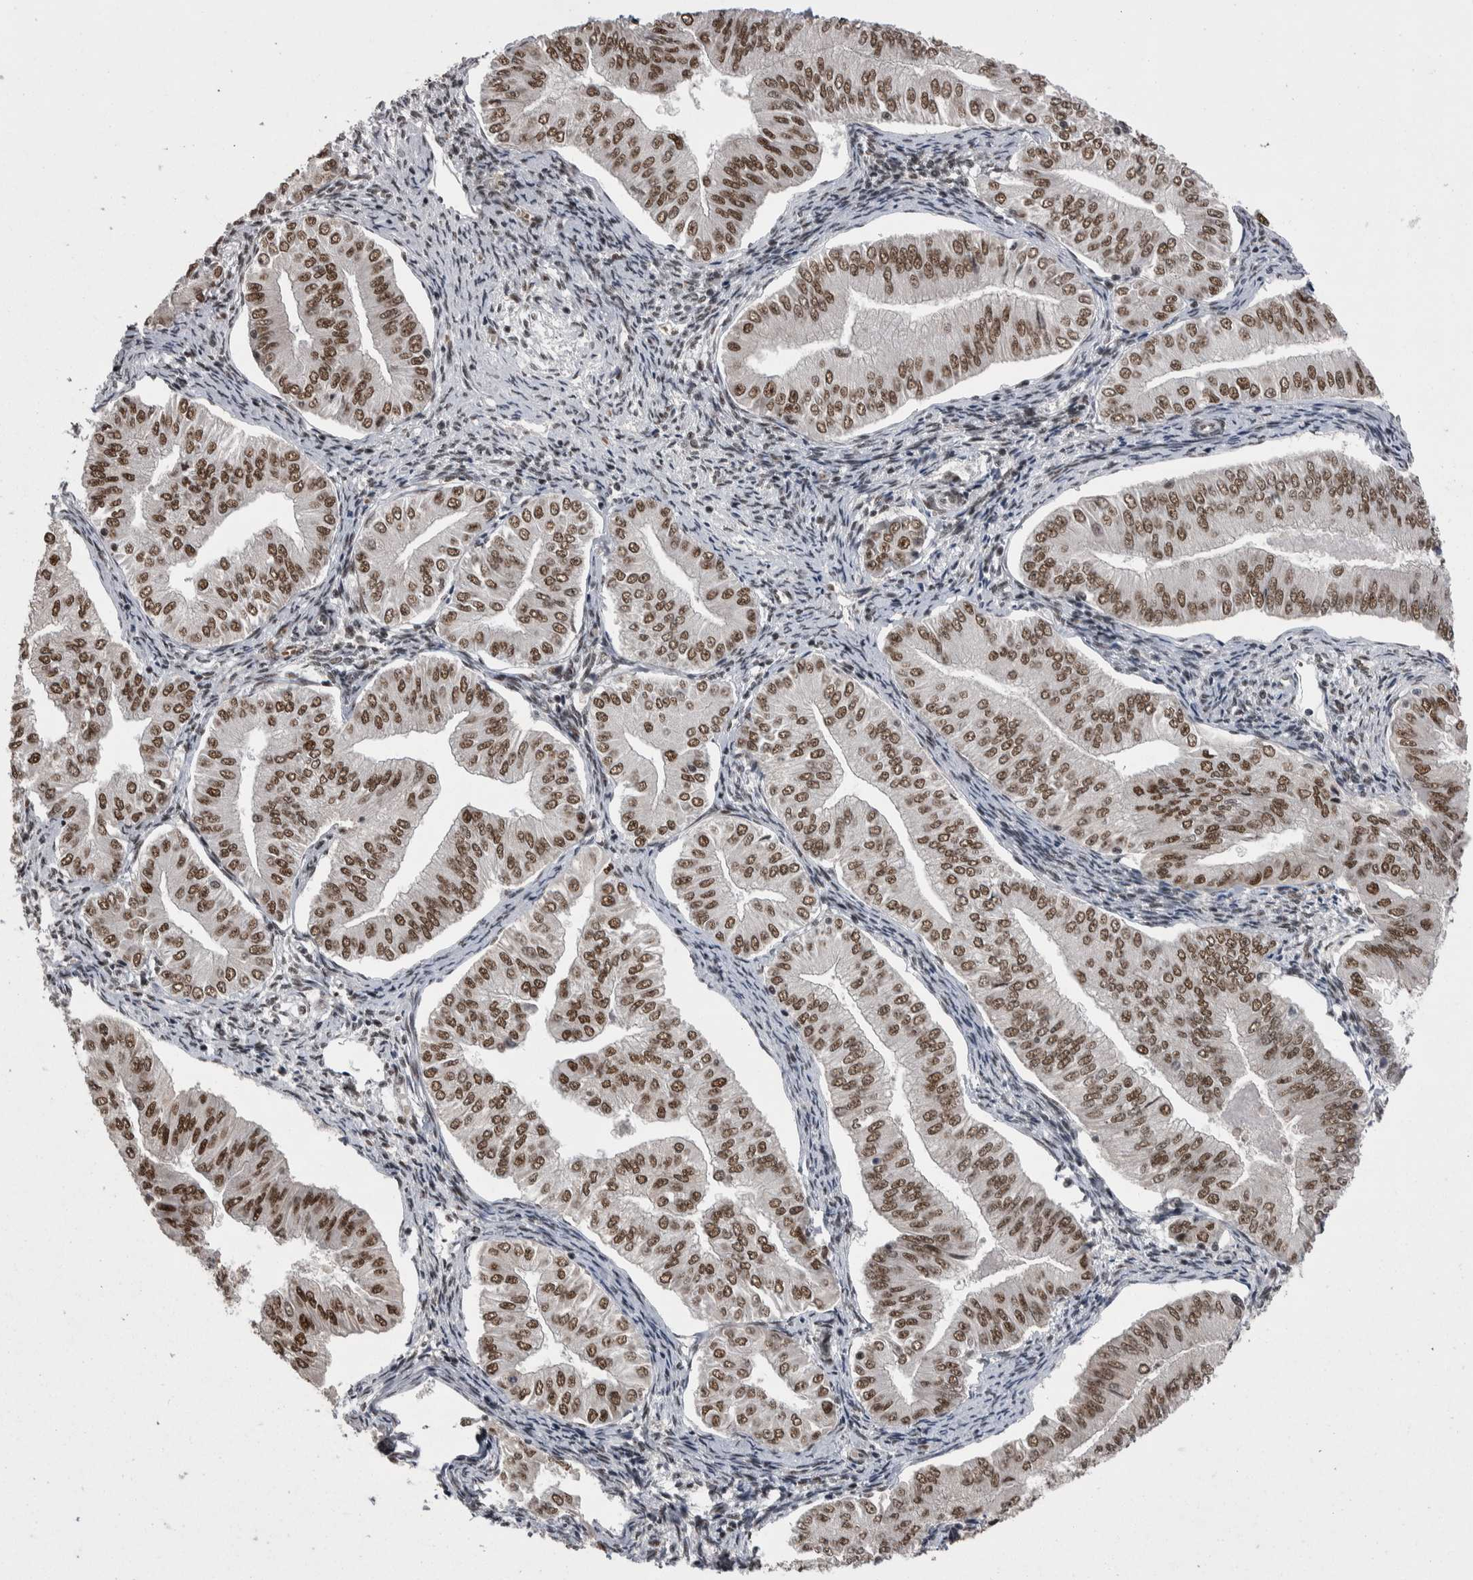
{"staining": {"intensity": "moderate", "quantity": ">75%", "location": "nuclear"}, "tissue": "endometrial cancer", "cell_type": "Tumor cells", "image_type": "cancer", "snomed": [{"axis": "morphology", "description": "Normal tissue, NOS"}, {"axis": "morphology", "description": "Adenocarcinoma, NOS"}, {"axis": "topography", "description": "Endometrium"}], "caption": "This histopathology image displays immunohistochemistry staining of endometrial cancer, with medium moderate nuclear positivity in about >75% of tumor cells.", "gene": "DMTF1", "patient": {"sex": "female", "age": 53}}